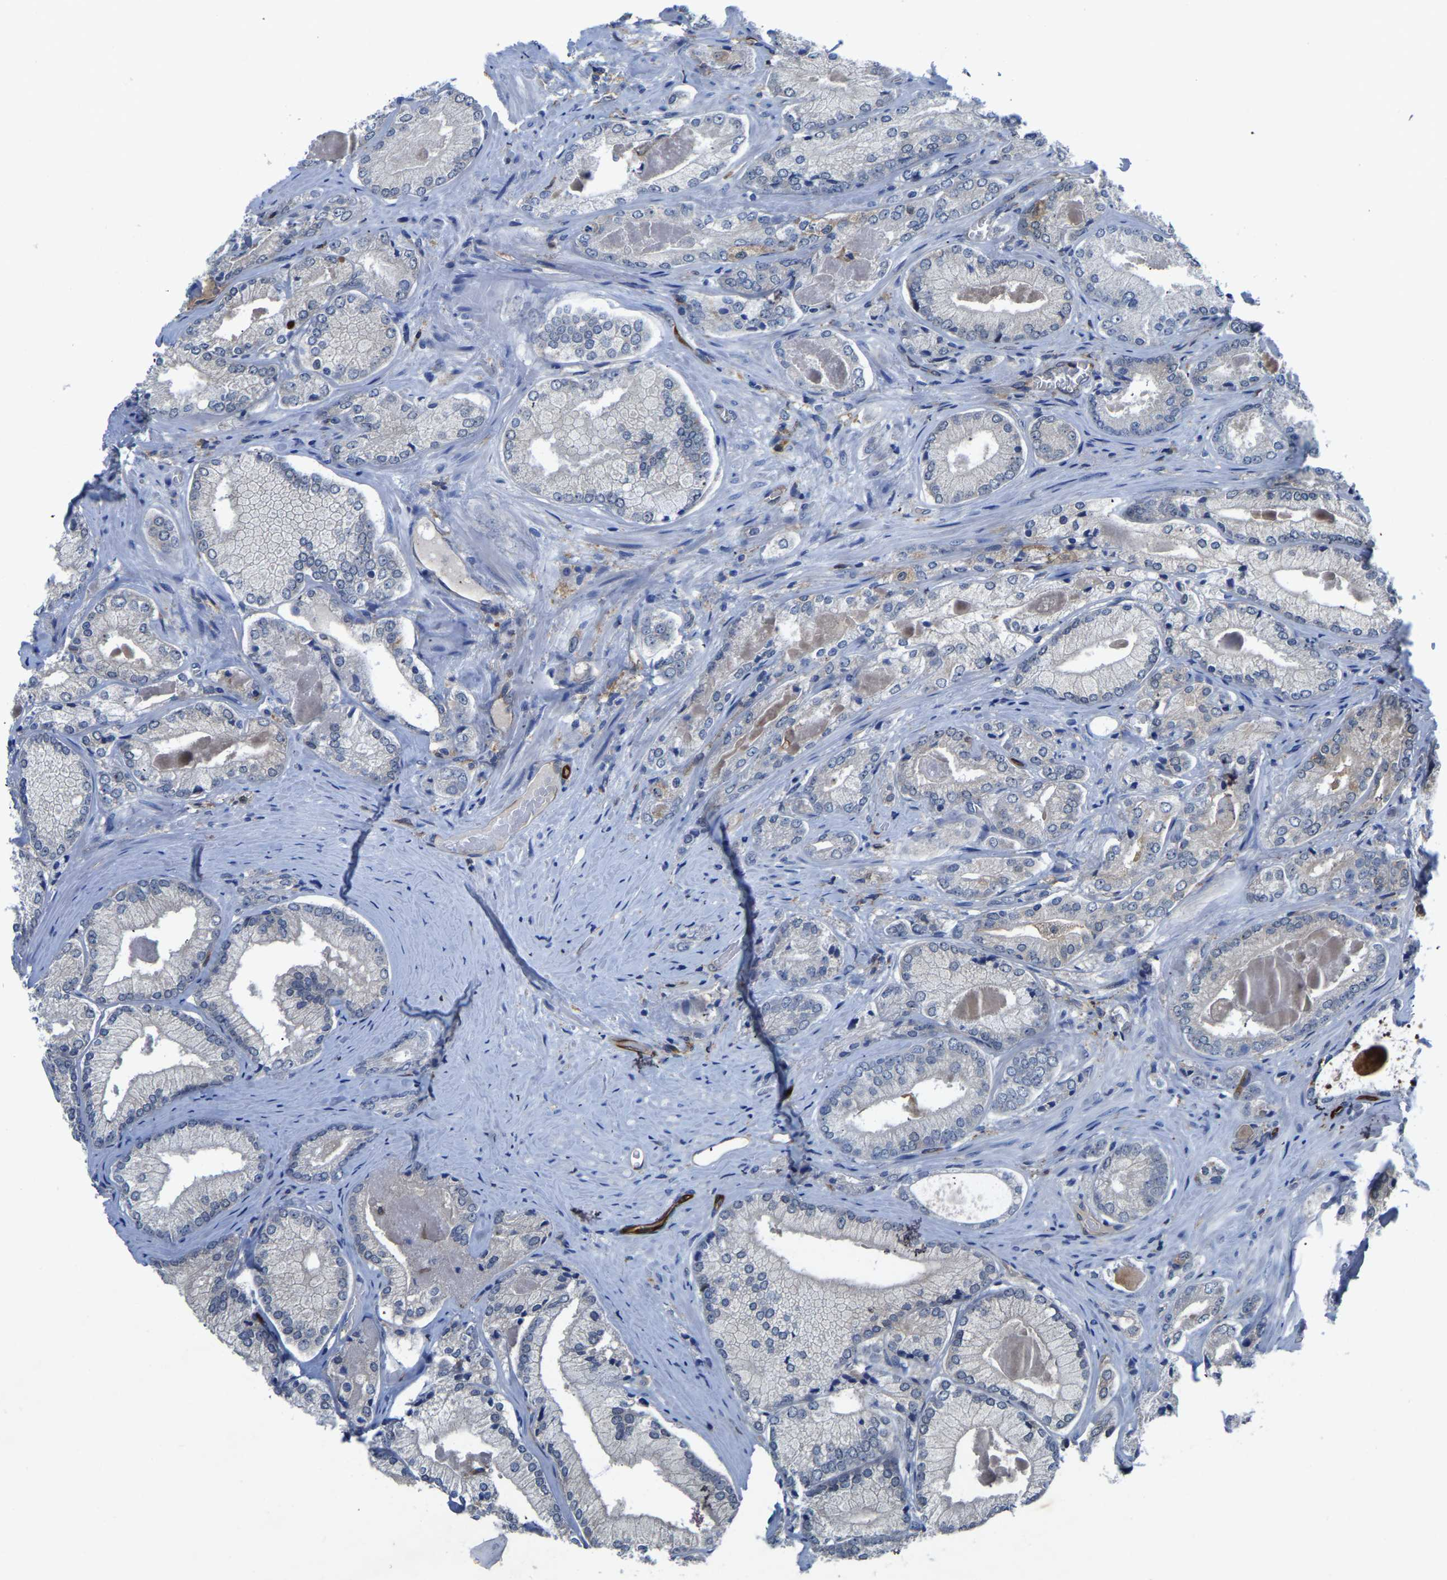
{"staining": {"intensity": "negative", "quantity": "none", "location": "none"}, "tissue": "prostate cancer", "cell_type": "Tumor cells", "image_type": "cancer", "snomed": [{"axis": "morphology", "description": "Adenocarcinoma, Low grade"}, {"axis": "topography", "description": "Prostate"}], "caption": "IHC histopathology image of adenocarcinoma (low-grade) (prostate) stained for a protein (brown), which shows no positivity in tumor cells.", "gene": "ATG2B", "patient": {"sex": "male", "age": 65}}